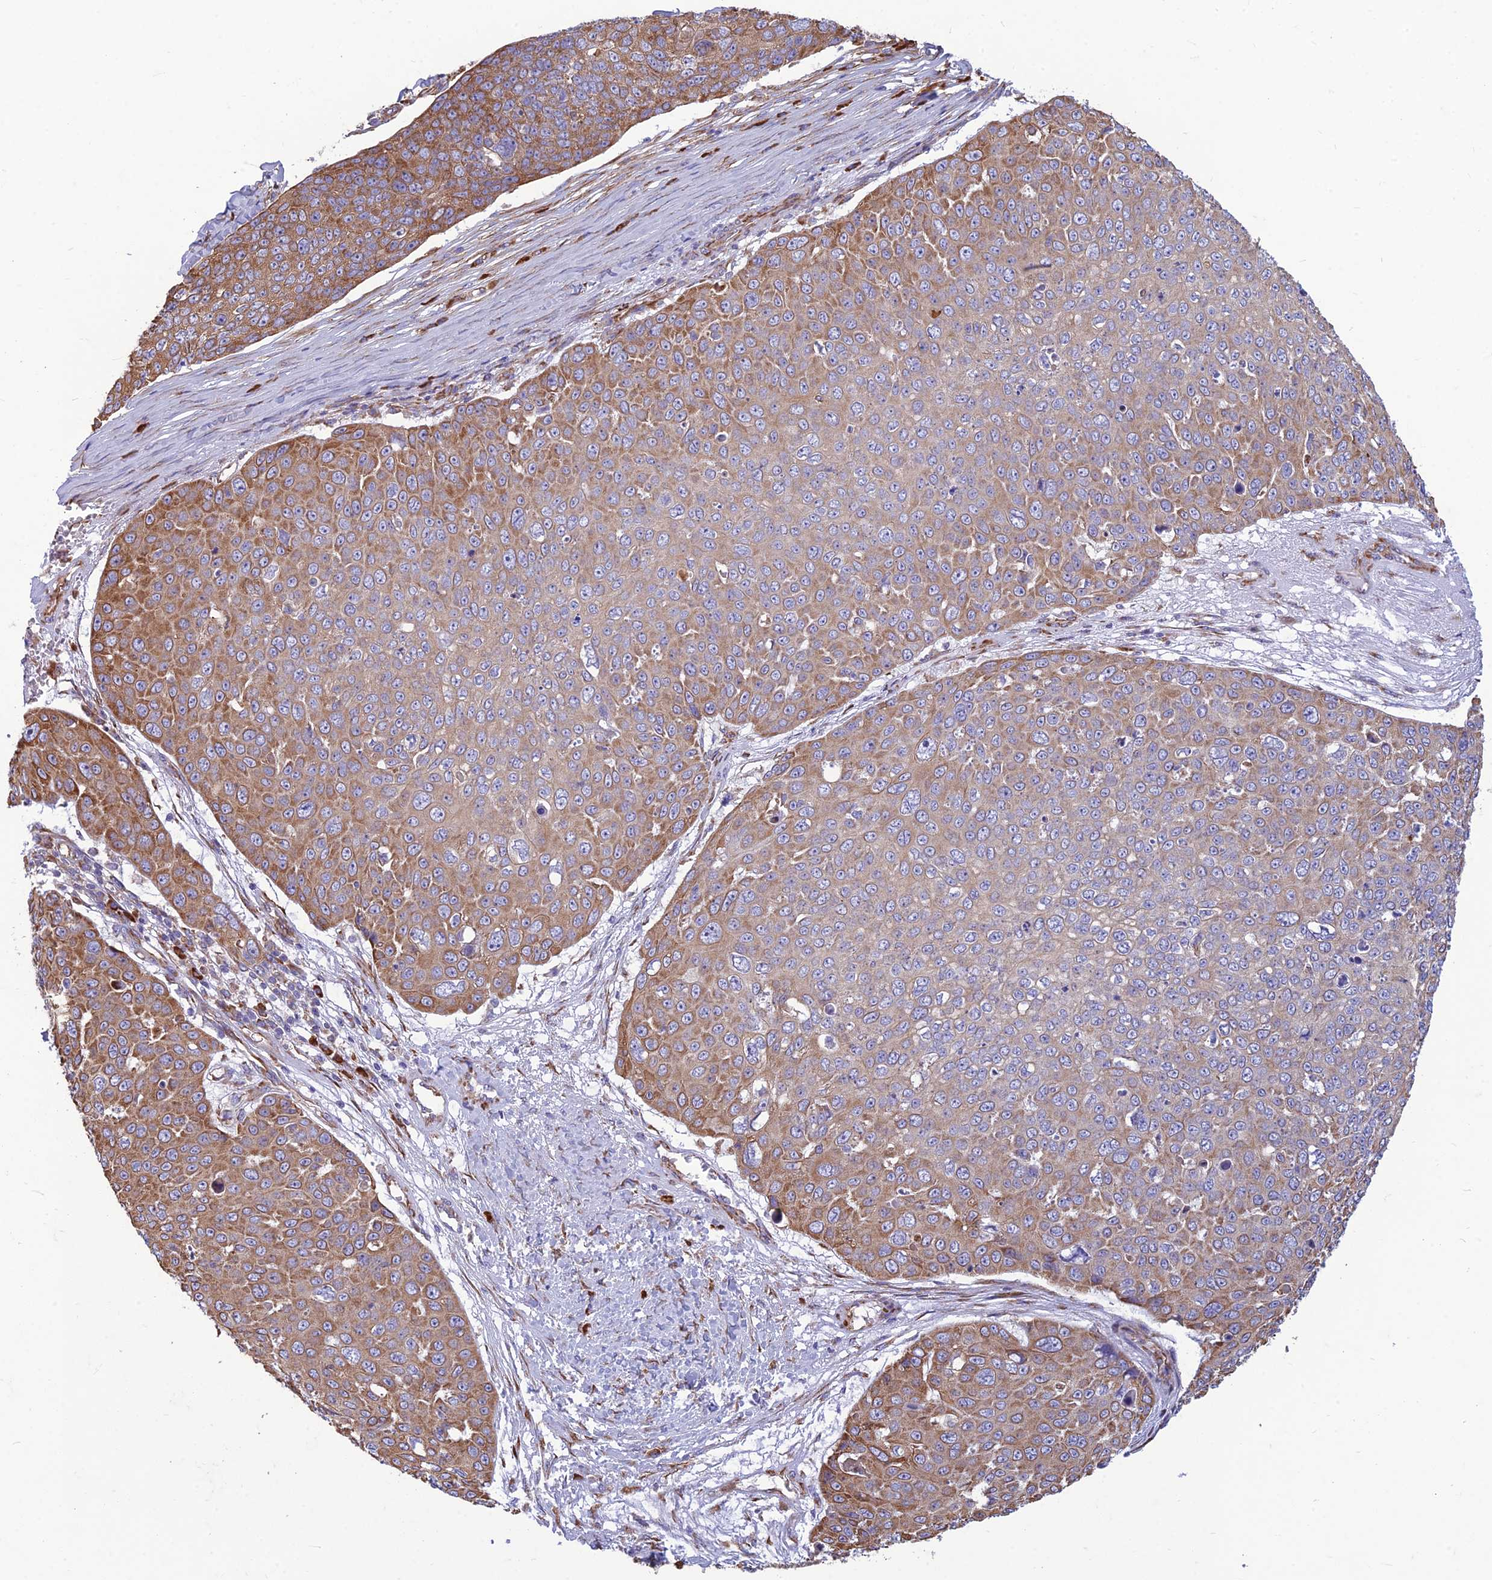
{"staining": {"intensity": "moderate", "quantity": "25%-75%", "location": "cytoplasmic/membranous"}, "tissue": "skin cancer", "cell_type": "Tumor cells", "image_type": "cancer", "snomed": [{"axis": "morphology", "description": "Squamous cell carcinoma, NOS"}, {"axis": "topography", "description": "Skin"}], "caption": "An IHC photomicrograph of neoplastic tissue is shown. Protein staining in brown labels moderate cytoplasmic/membranous positivity in skin cancer (squamous cell carcinoma) within tumor cells.", "gene": "RPL17-C18orf32", "patient": {"sex": "male", "age": 71}}